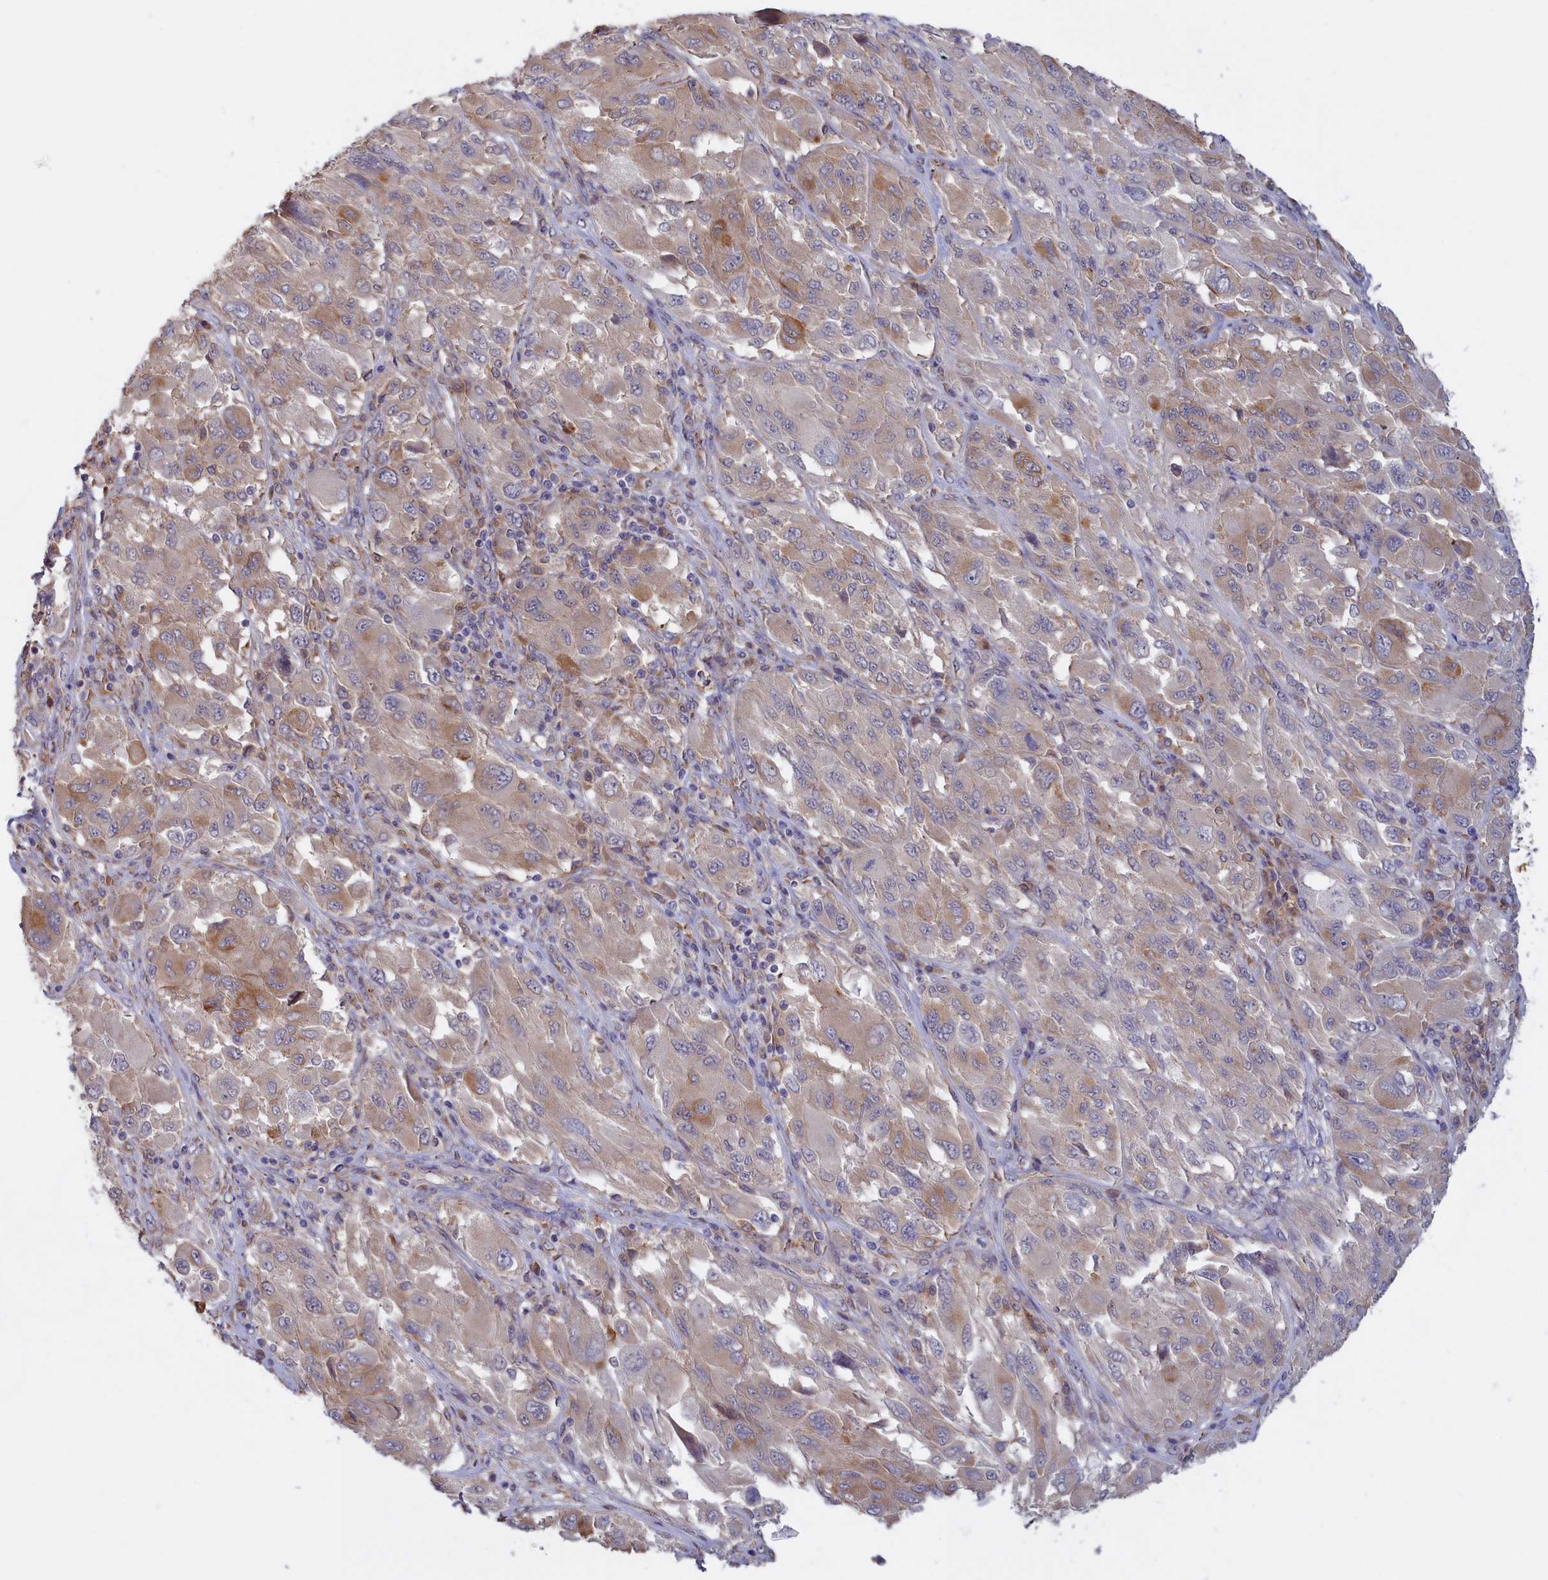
{"staining": {"intensity": "moderate", "quantity": "<25%", "location": "cytoplasmic/membranous"}, "tissue": "melanoma", "cell_type": "Tumor cells", "image_type": "cancer", "snomed": [{"axis": "morphology", "description": "Malignant melanoma, NOS"}, {"axis": "topography", "description": "Skin"}], "caption": "Brown immunohistochemical staining in human melanoma displays moderate cytoplasmic/membranous staining in about <25% of tumor cells.", "gene": "COL19A1", "patient": {"sex": "female", "age": 91}}